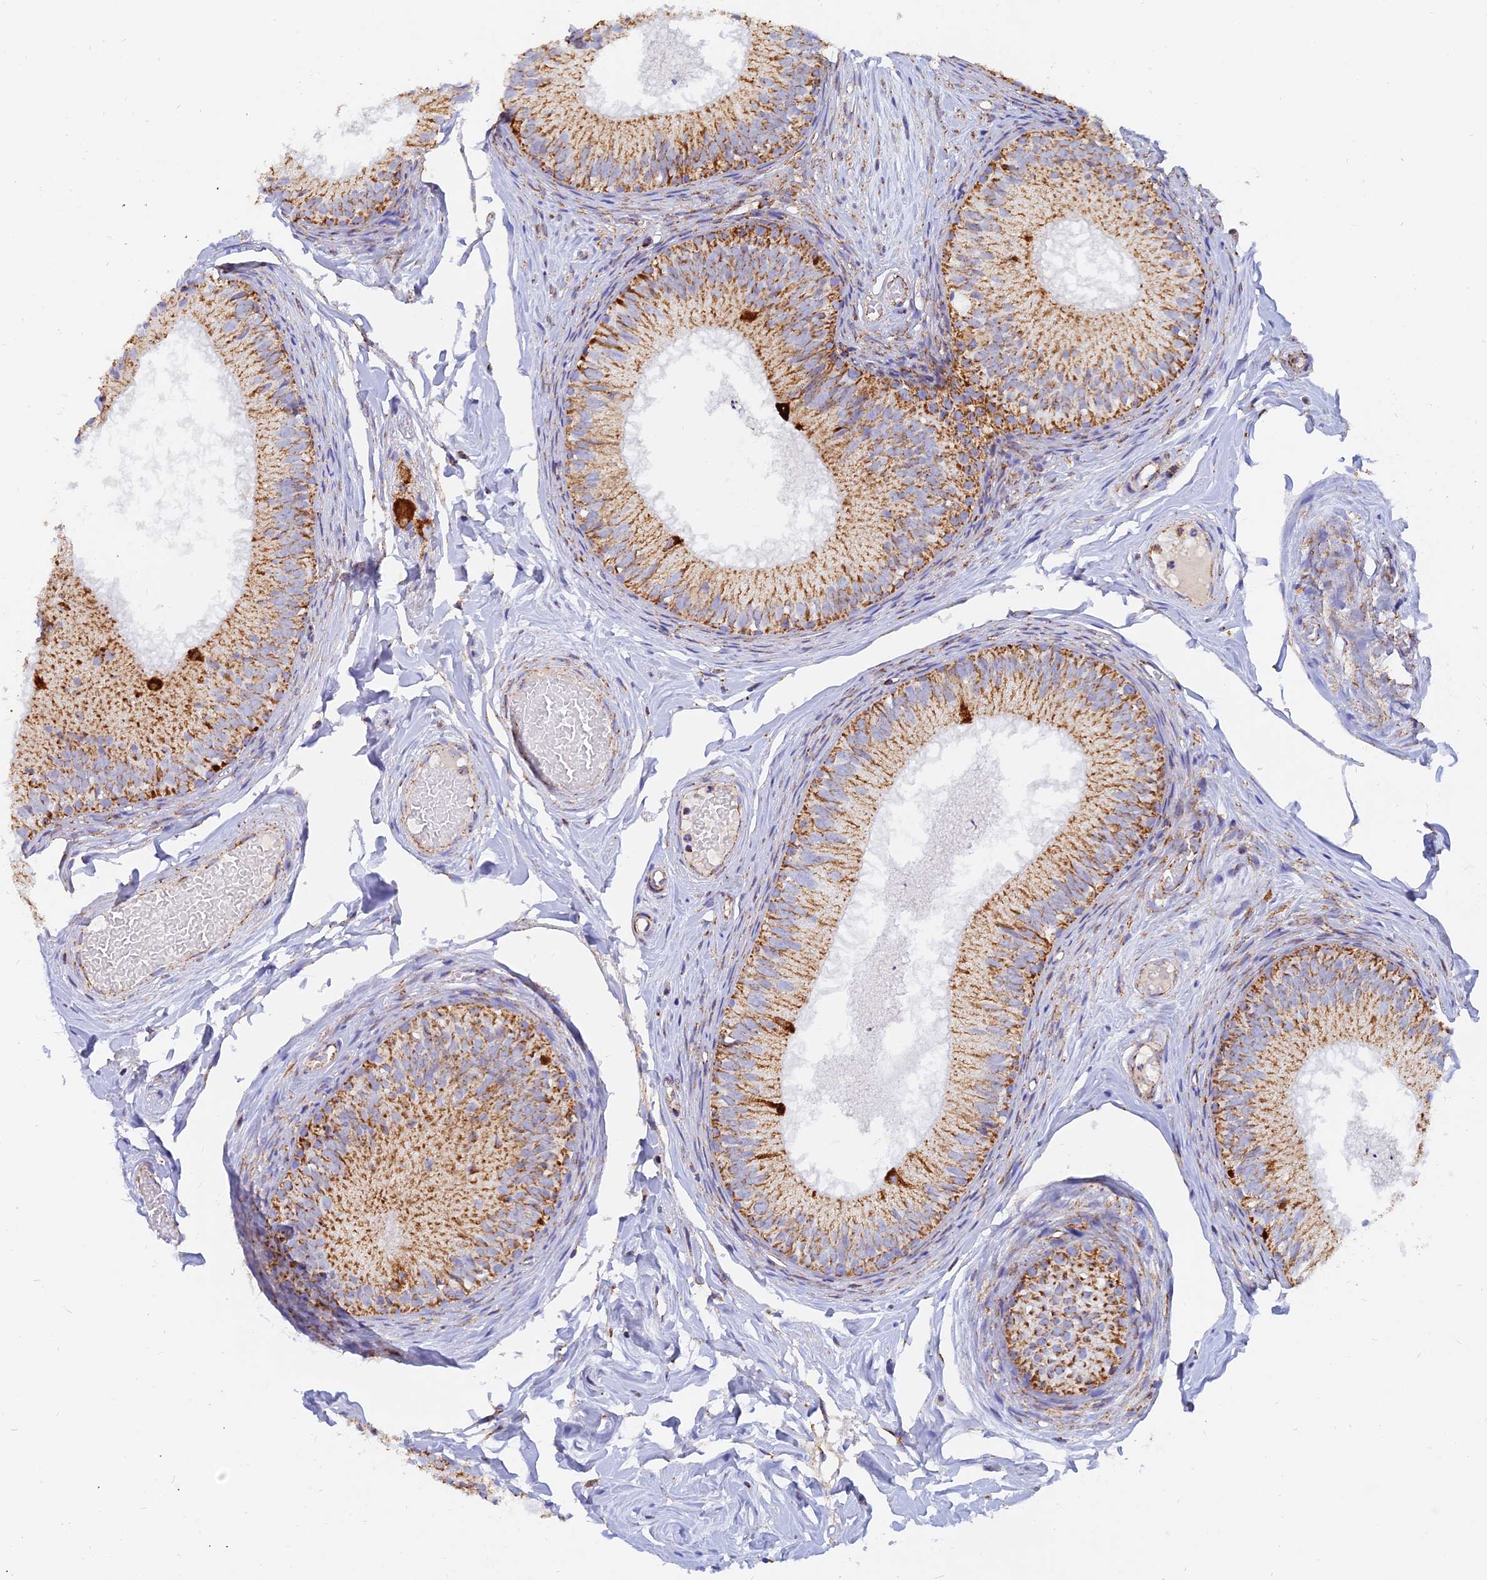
{"staining": {"intensity": "strong", "quantity": "25%-75%", "location": "cytoplasmic/membranous"}, "tissue": "epididymis", "cell_type": "Glandular cells", "image_type": "normal", "snomed": [{"axis": "morphology", "description": "Normal tissue, NOS"}, {"axis": "topography", "description": "Epididymis"}], "caption": "Immunohistochemistry (DAB (3,3'-diaminobenzidine)) staining of normal human epididymis exhibits strong cytoplasmic/membranous protein staining in approximately 25%-75% of glandular cells.", "gene": "NDUFB6", "patient": {"sex": "male", "age": 46}}